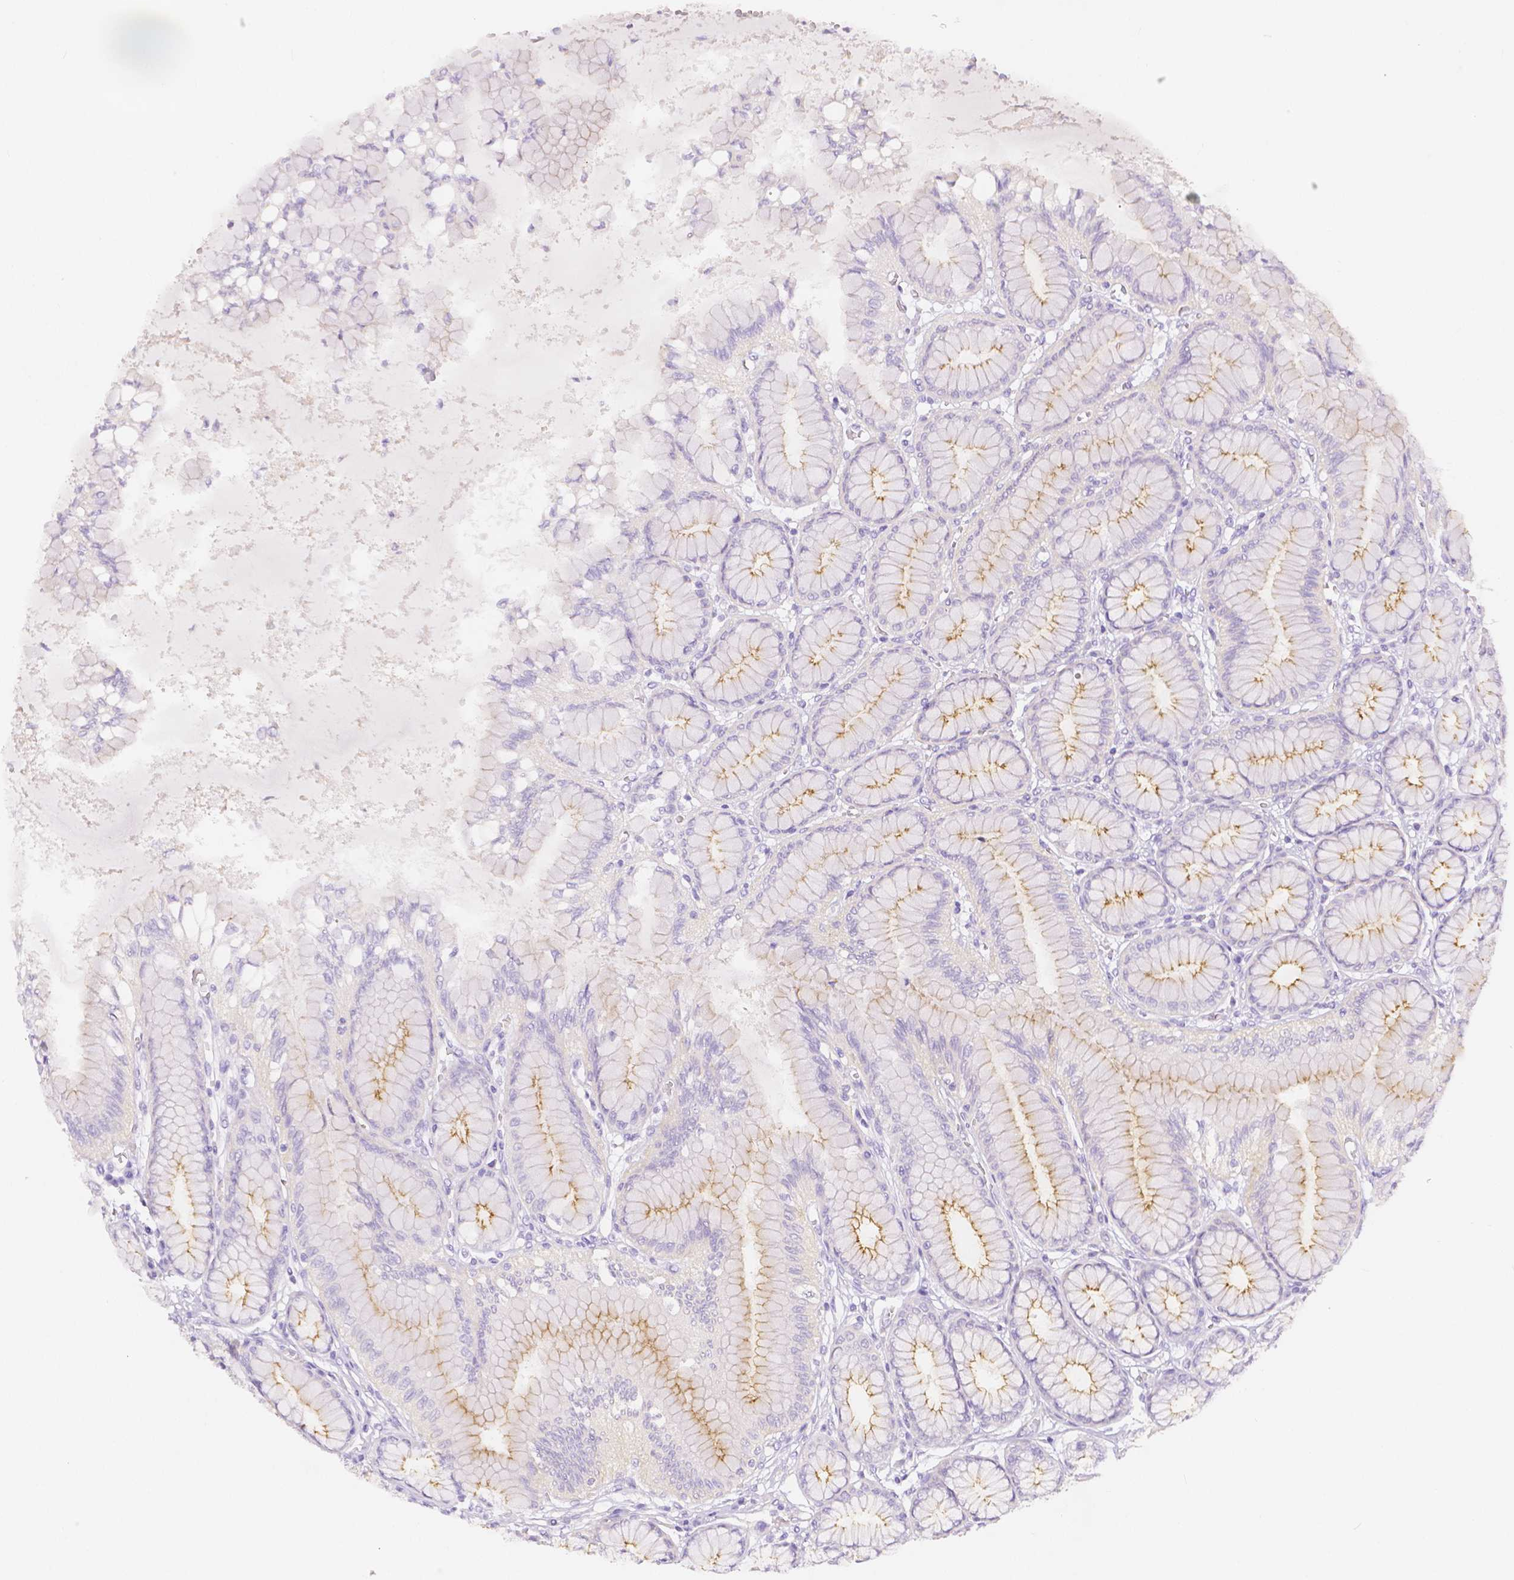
{"staining": {"intensity": "moderate", "quantity": "<25%", "location": "cytoplasmic/membranous"}, "tissue": "stomach", "cell_type": "Glandular cells", "image_type": "normal", "snomed": [{"axis": "morphology", "description": "Normal tissue, NOS"}, {"axis": "topography", "description": "Stomach"}, {"axis": "topography", "description": "Stomach, lower"}], "caption": "A high-resolution image shows immunohistochemistry (IHC) staining of unremarkable stomach, which displays moderate cytoplasmic/membranous expression in about <25% of glandular cells.", "gene": "SLC27A5", "patient": {"sex": "male", "age": 76}}